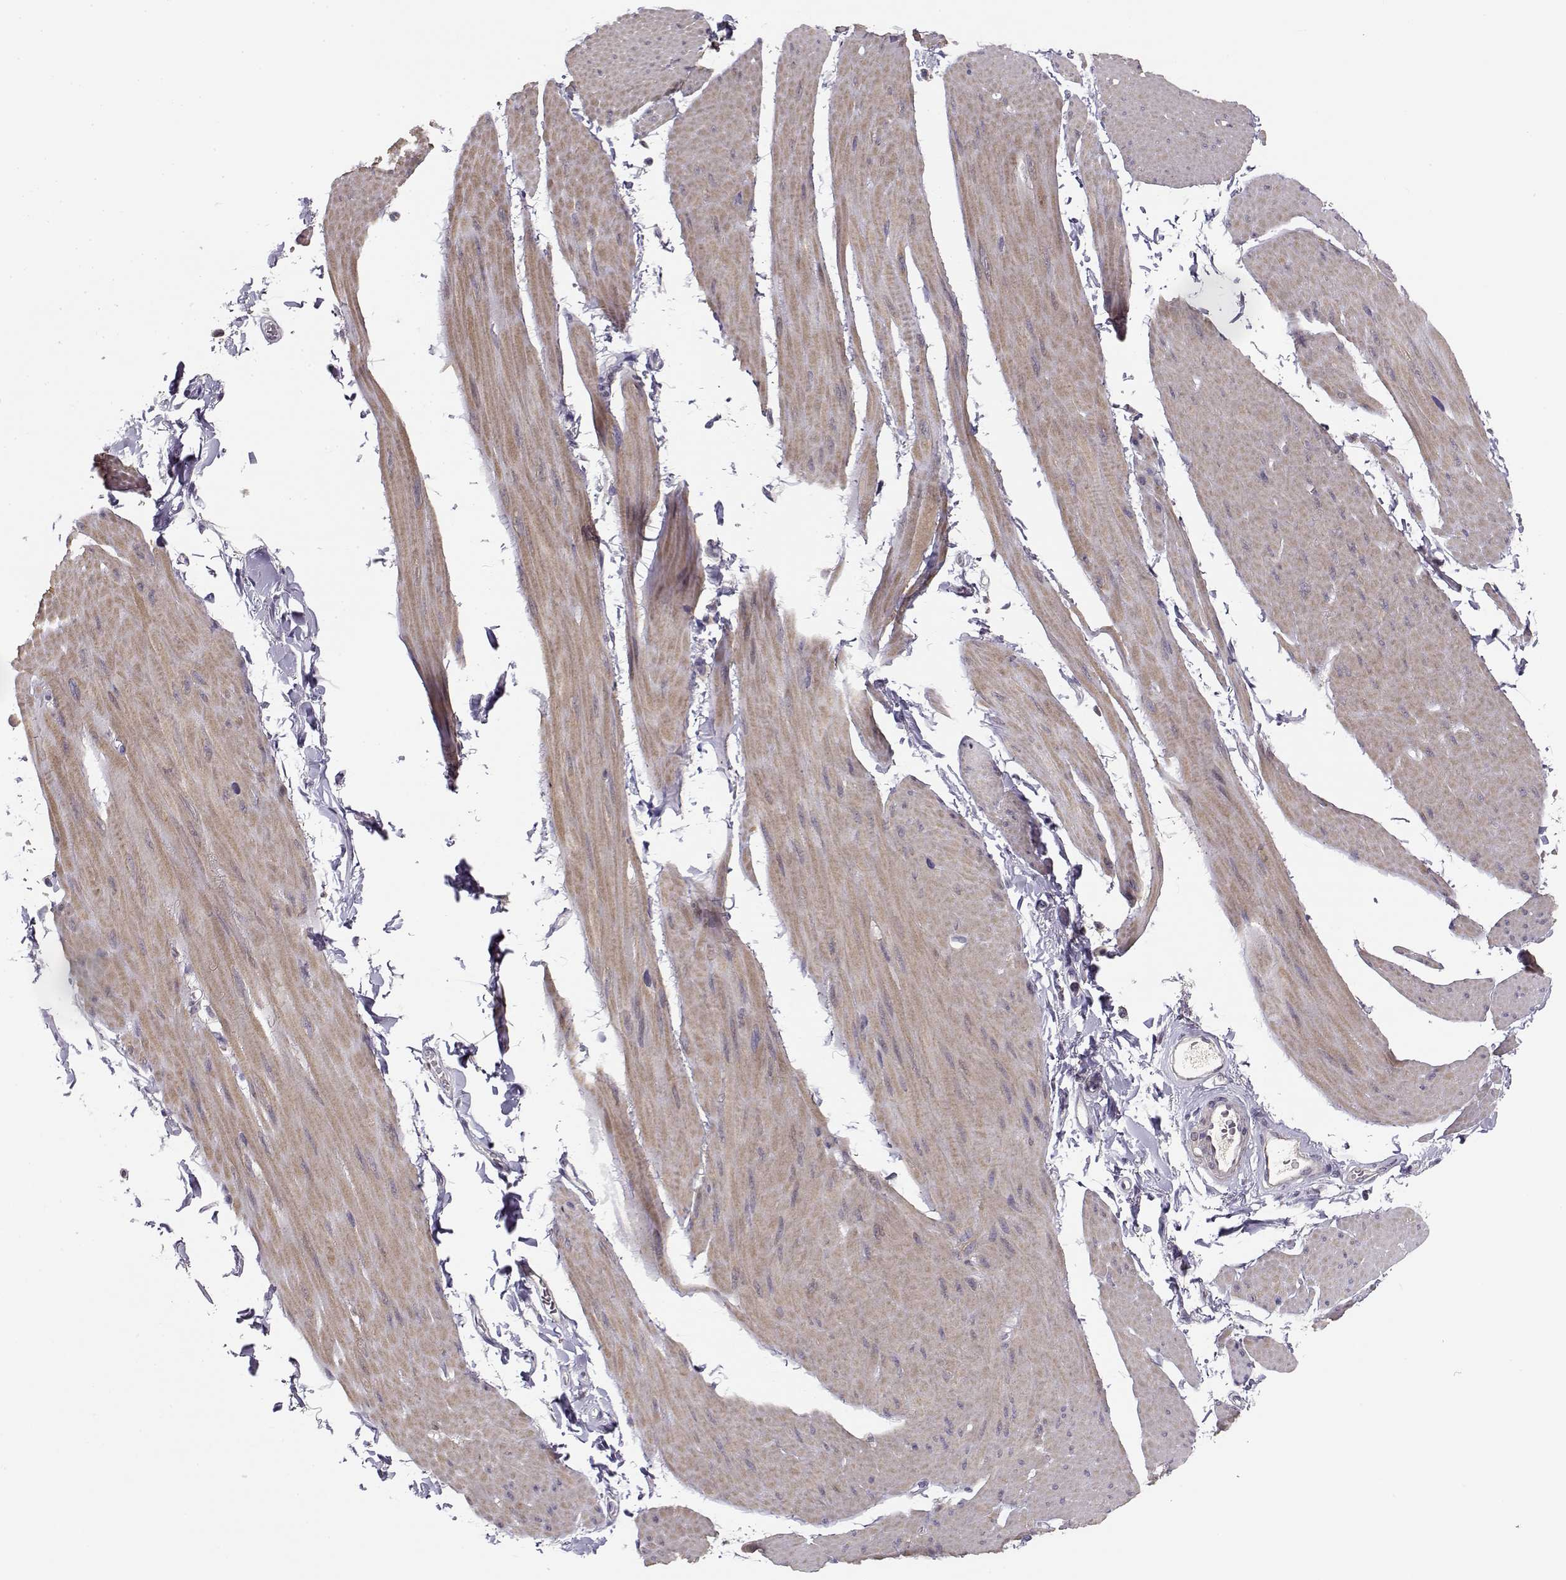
{"staining": {"intensity": "weak", "quantity": "25%-75%", "location": "cytoplasmic/membranous"}, "tissue": "smooth muscle", "cell_type": "Smooth muscle cells", "image_type": "normal", "snomed": [{"axis": "morphology", "description": "Normal tissue, NOS"}, {"axis": "topography", "description": "Adipose tissue"}, {"axis": "topography", "description": "Smooth muscle"}, {"axis": "topography", "description": "Peripheral nerve tissue"}], "caption": "Immunohistochemical staining of normal human smooth muscle reveals 25%-75% levels of weak cytoplasmic/membranous protein expression in about 25%-75% of smooth muscle cells.", "gene": "ENTPD8", "patient": {"sex": "male", "age": 83}}